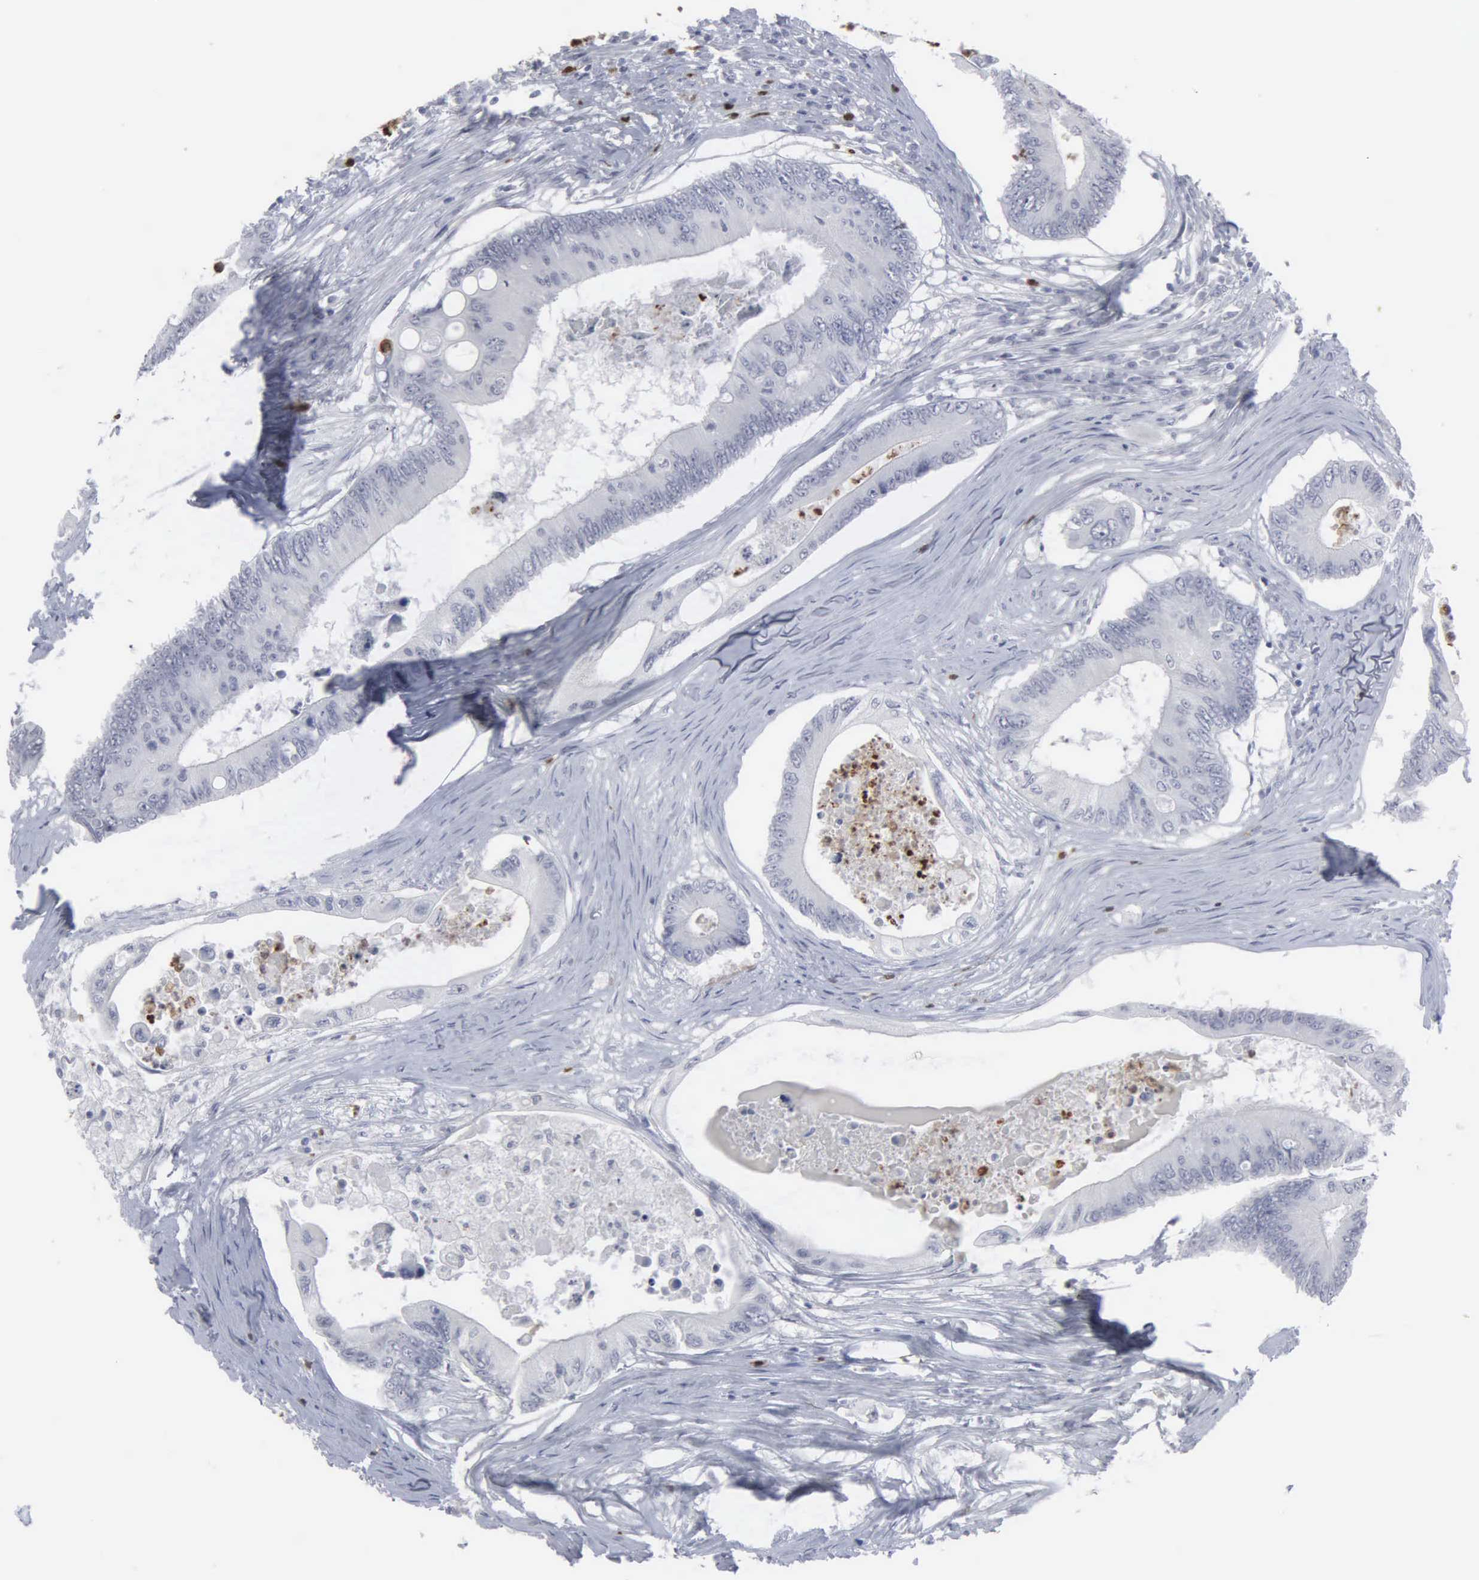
{"staining": {"intensity": "negative", "quantity": "none", "location": "none"}, "tissue": "colorectal cancer", "cell_type": "Tumor cells", "image_type": "cancer", "snomed": [{"axis": "morphology", "description": "Adenocarcinoma, NOS"}, {"axis": "topography", "description": "Colon"}], "caption": "Tumor cells show no significant protein positivity in colorectal cancer. The staining was performed using DAB to visualize the protein expression in brown, while the nuclei were stained in blue with hematoxylin (Magnification: 20x).", "gene": "SPIN3", "patient": {"sex": "male", "age": 65}}